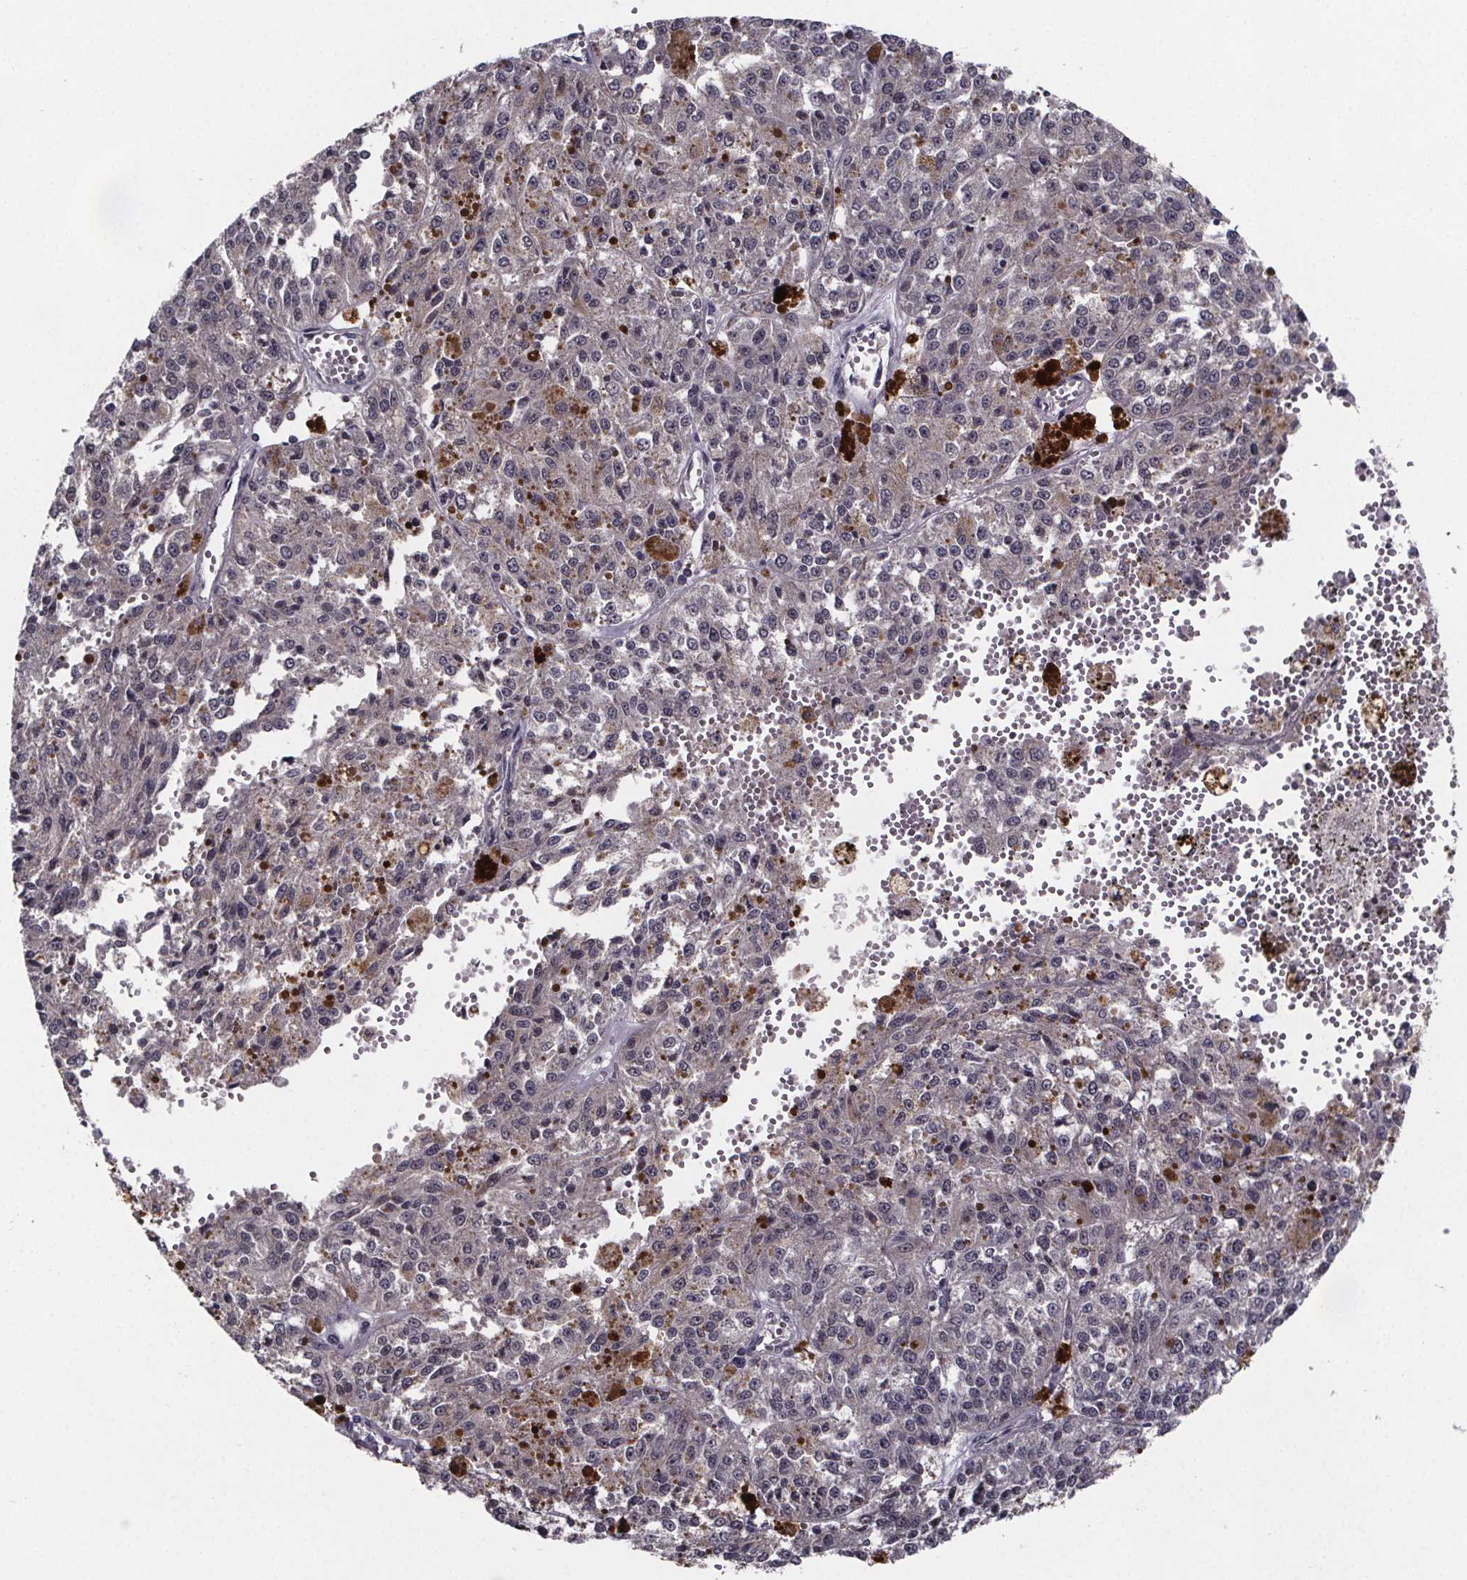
{"staining": {"intensity": "negative", "quantity": "none", "location": "none"}, "tissue": "melanoma", "cell_type": "Tumor cells", "image_type": "cancer", "snomed": [{"axis": "morphology", "description": "Malignant melanoma, Metastatic site"}, {"axis": "topography", "description": "Lymph node"}], "caption": "Histopathology image shows no protein expression in tumor cells of melanoma tissue.", "gene": "FN3KRP", "patient": {"sex": "female", "age": 64}}